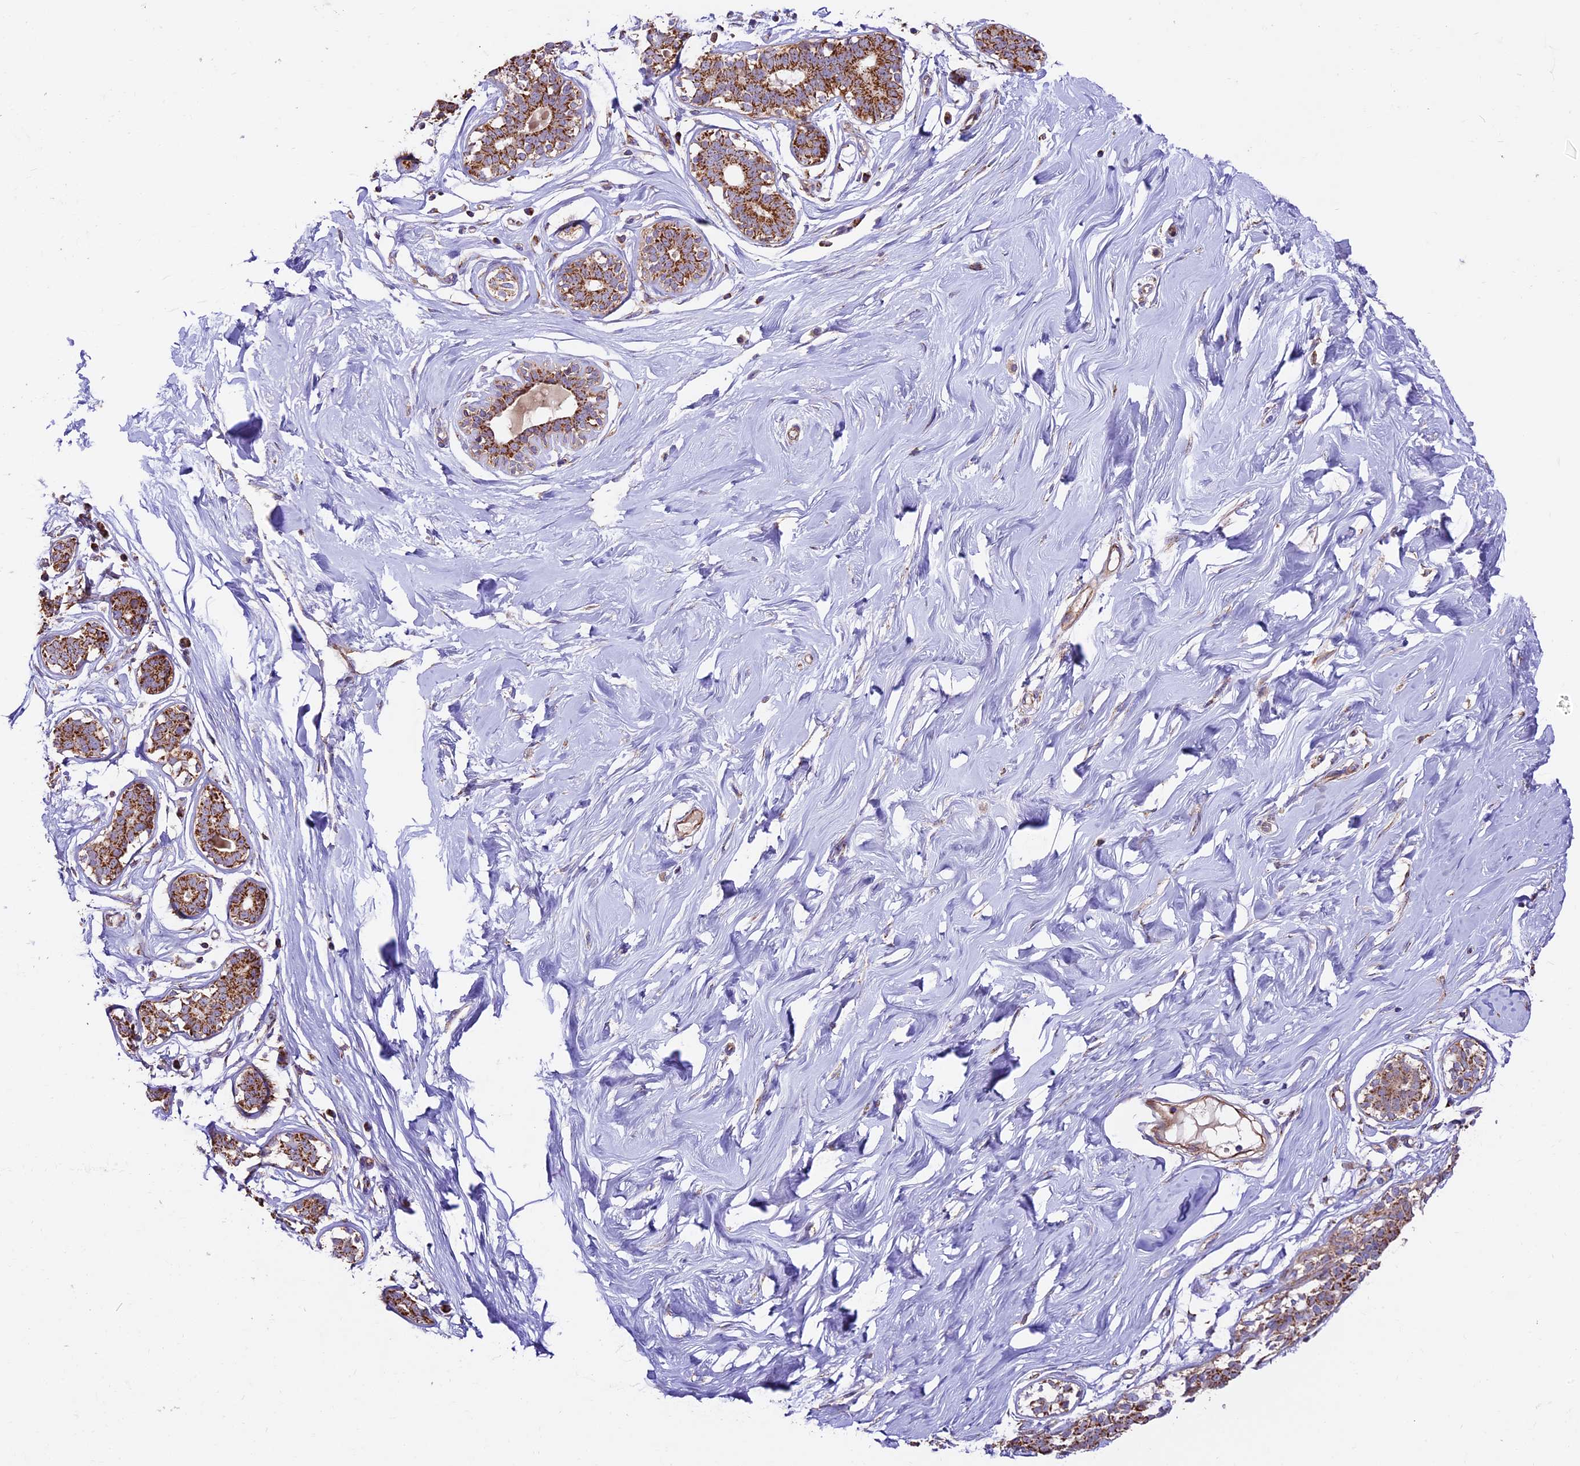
{"staining": {"intensity": "moderate", "quantity": ">75%", "location": "cytoplasmic/membranous"}, "tissue": "breast", "cell_type": "Adipocytes", "image_type": "normal", "snomed": [{"axis": "morphology", "description": "Normal tissue, NOS"}, {"axis": "morphology", "description": "Adenoma, NOS"}, {"axis": "topography", "description": "Breast"}], "caption": "A histopathology image showing moderate cytoplasmic/membranous staining in approximately >75% of adipocytes in normal breast, as visualized by brown immunohistochemical staining.", "gene": "NDUFA8", "patient": {"sex": "female", "age": 23}}